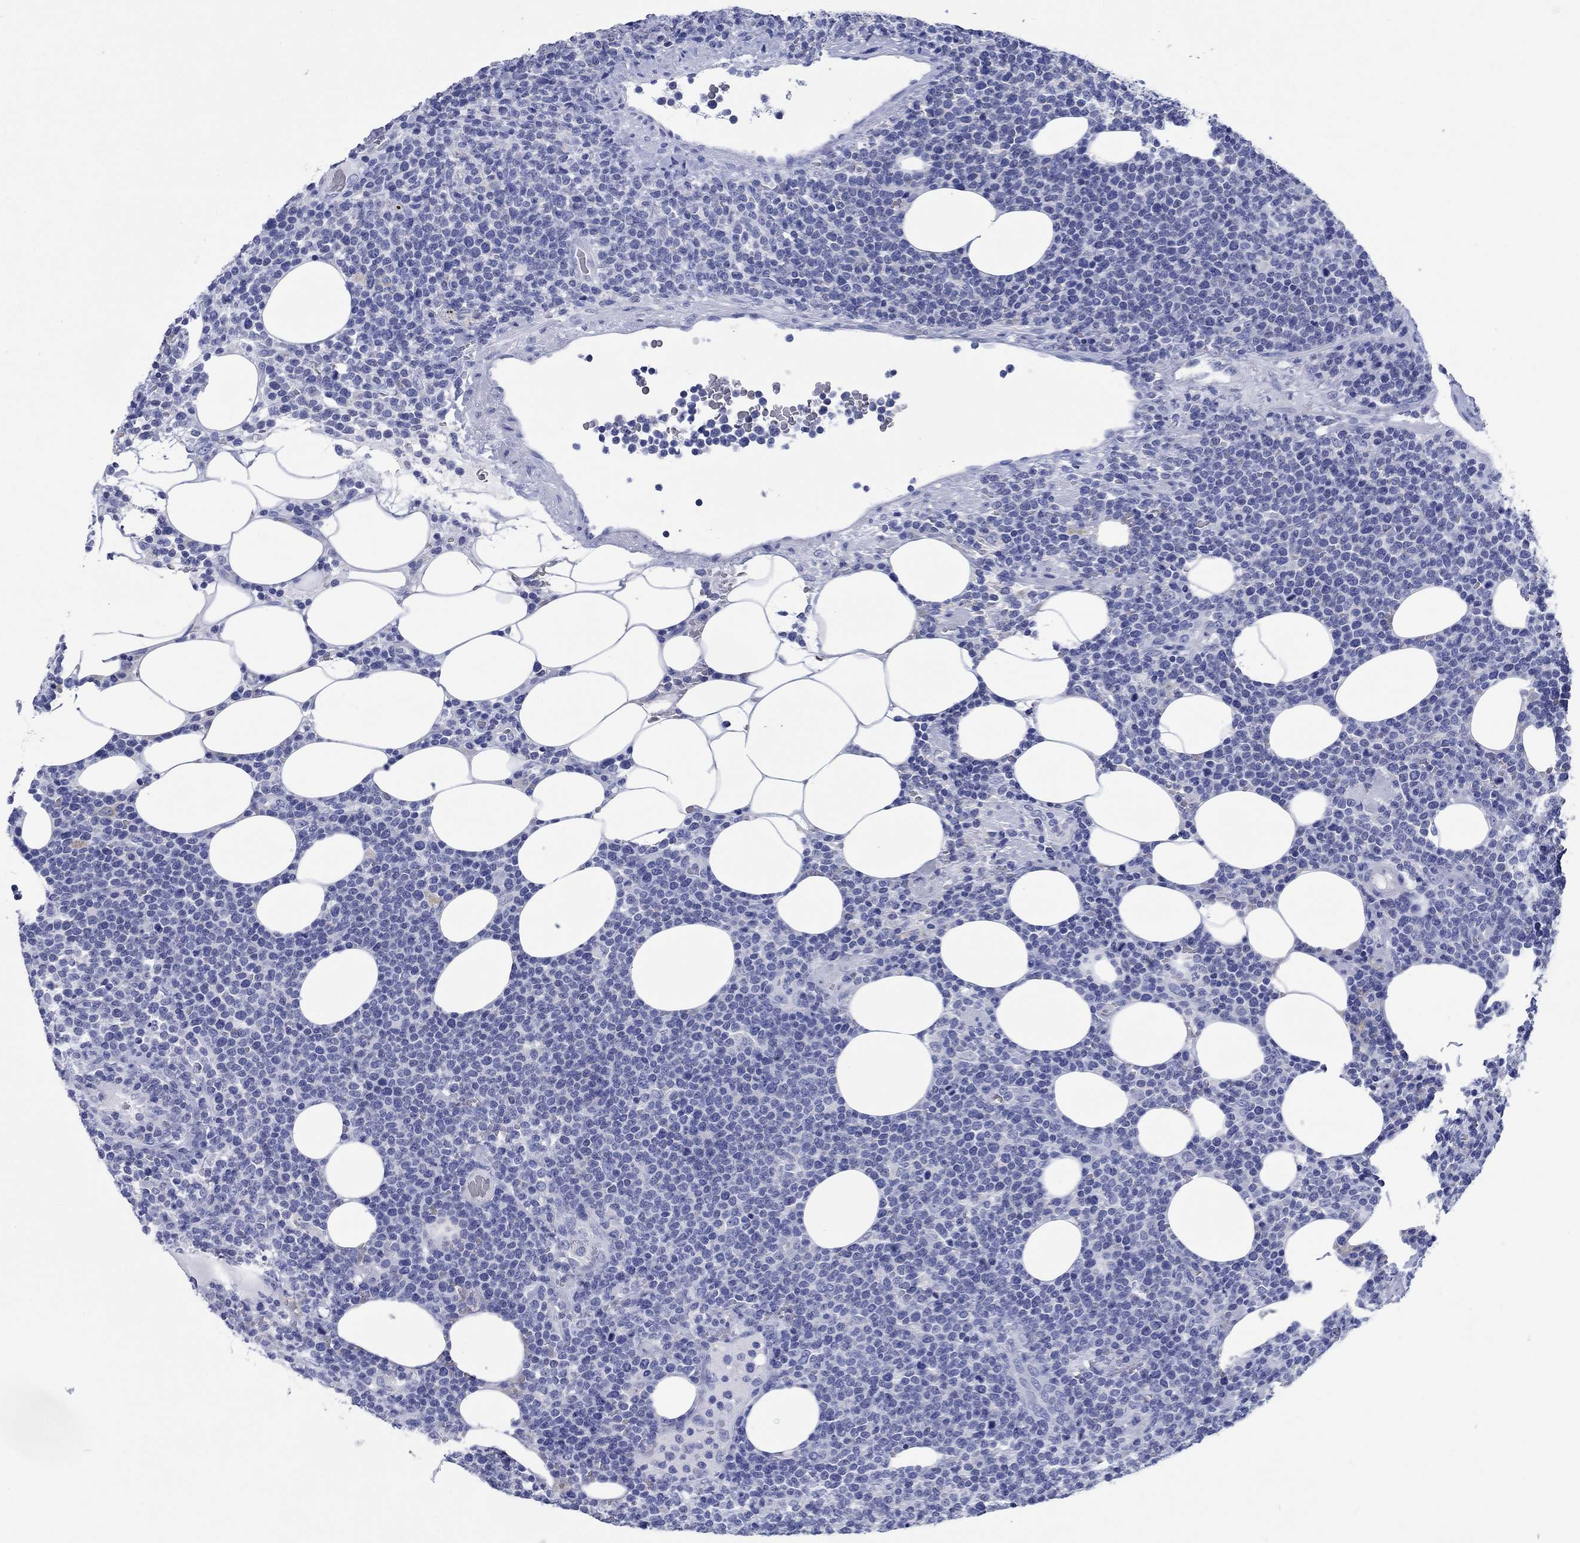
{"staining": {"intensity": "negative", "quantity": "none", "location": "none"}, "tissue": "lymphoma", "cell_type": "Tumor cells", "image_type": "cancer", "snomed": [{"axis": "morphology", "description": "Malignant lymphoma, non-Hodgkin's type, High grade"}, {"axis": "topography", "description": "Lymph node"}], "caption": "Protein analysis of lymphoma exhibits no significant positivity in tumor cells.", "gene": "HCRT", "patient": {"sex": "male", "age": 61}}